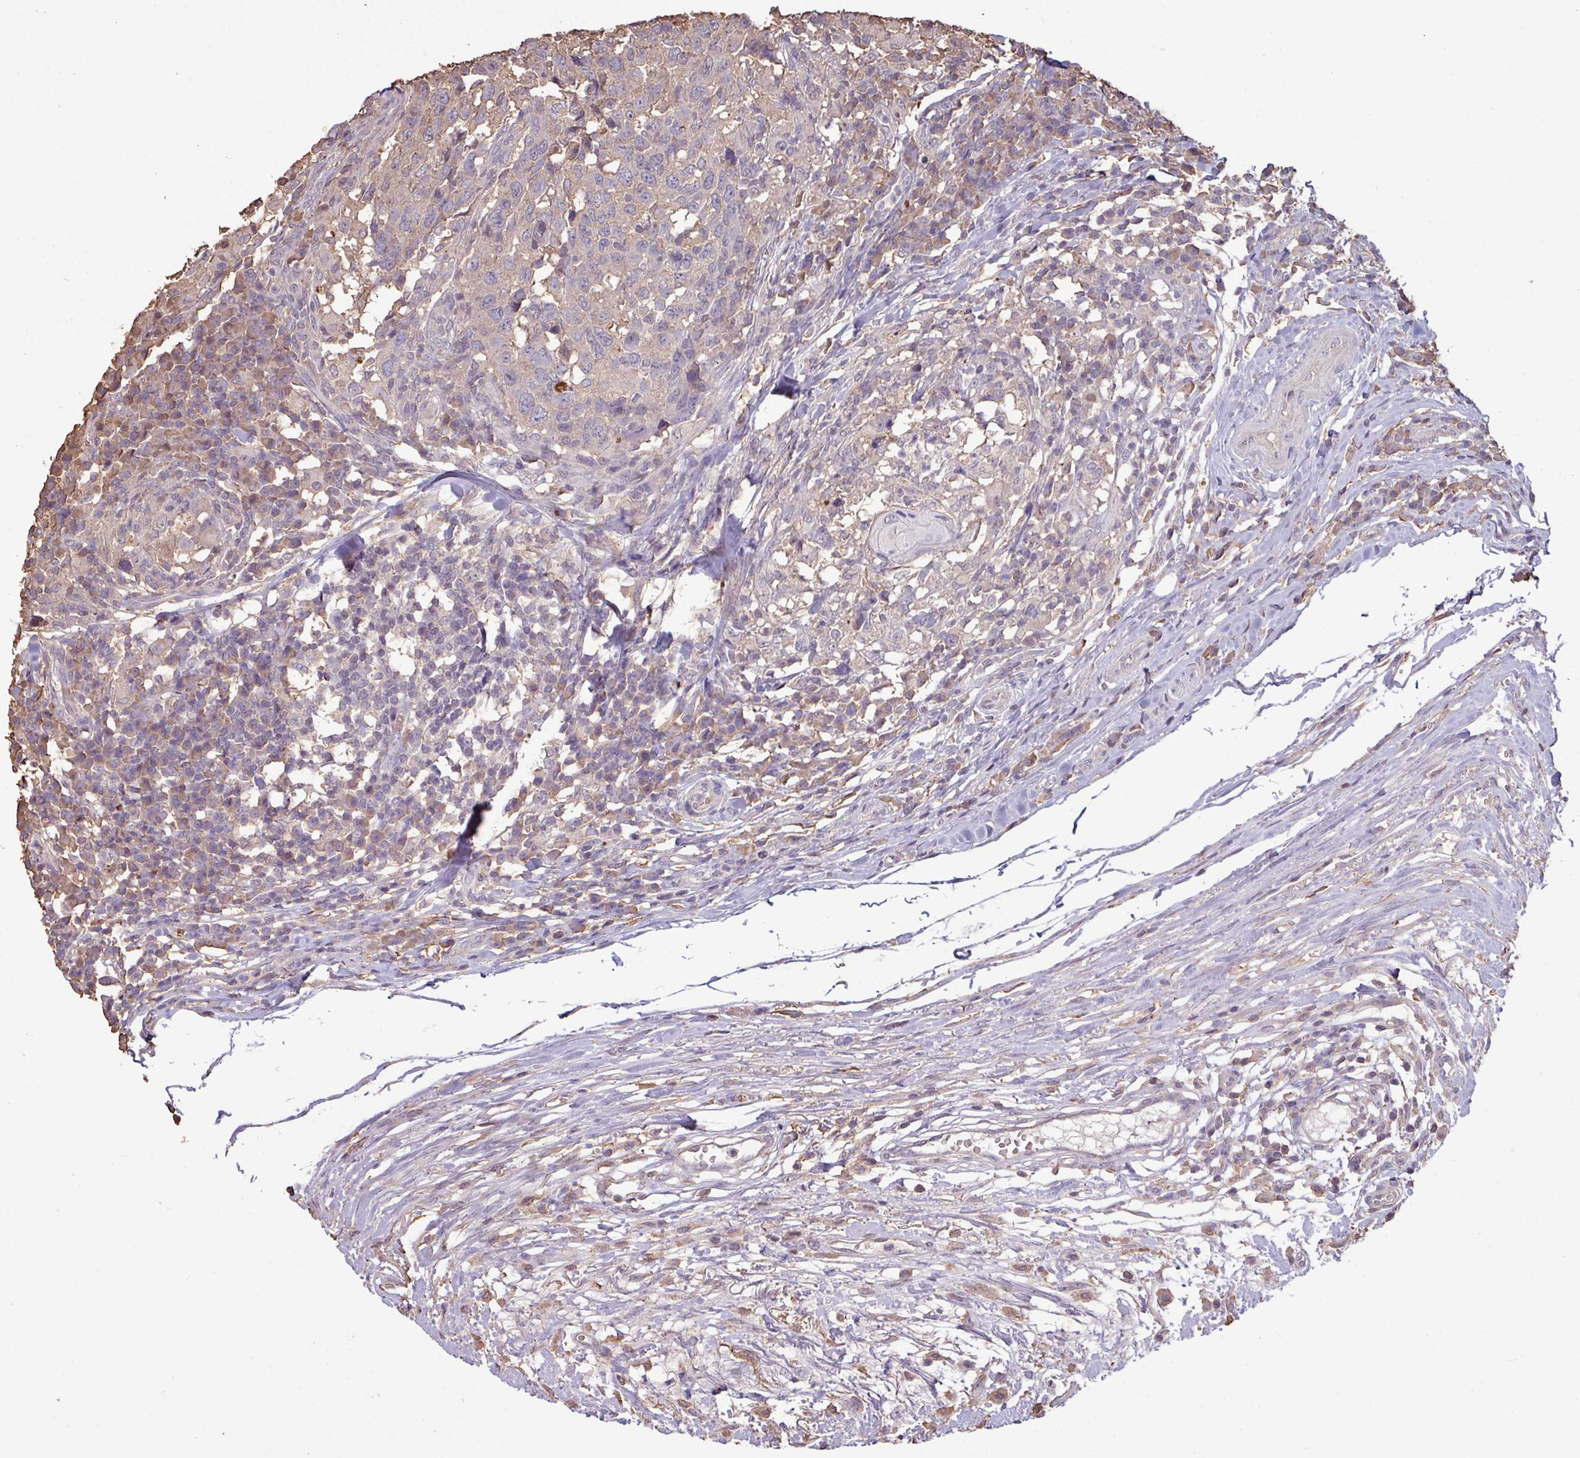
{"staining": {"intensity": "weak", "quantity": "25%-75%", "location": "cytoplasmic/membranous"}, "tissue": "head and neck cancer", "cell_type": "Tumor cells", "image_type": "cancer", "snomed": [{"axis": "morphology", "description": "Squamous cell carcinoma, NOS"}, {"axis": "topography", "description": "Head-Neck"}], "caption": "IHC (DAB (3,3'-diaminobenzidine)) staining of human squamous cell carcinoma (head and neck) demonstrates weak cytoplasmic/membranous protein staining in about 25%-75% of tumor cells.", "gene": "CAMK2B", "patient": {"sex": "male", "age": 66}}